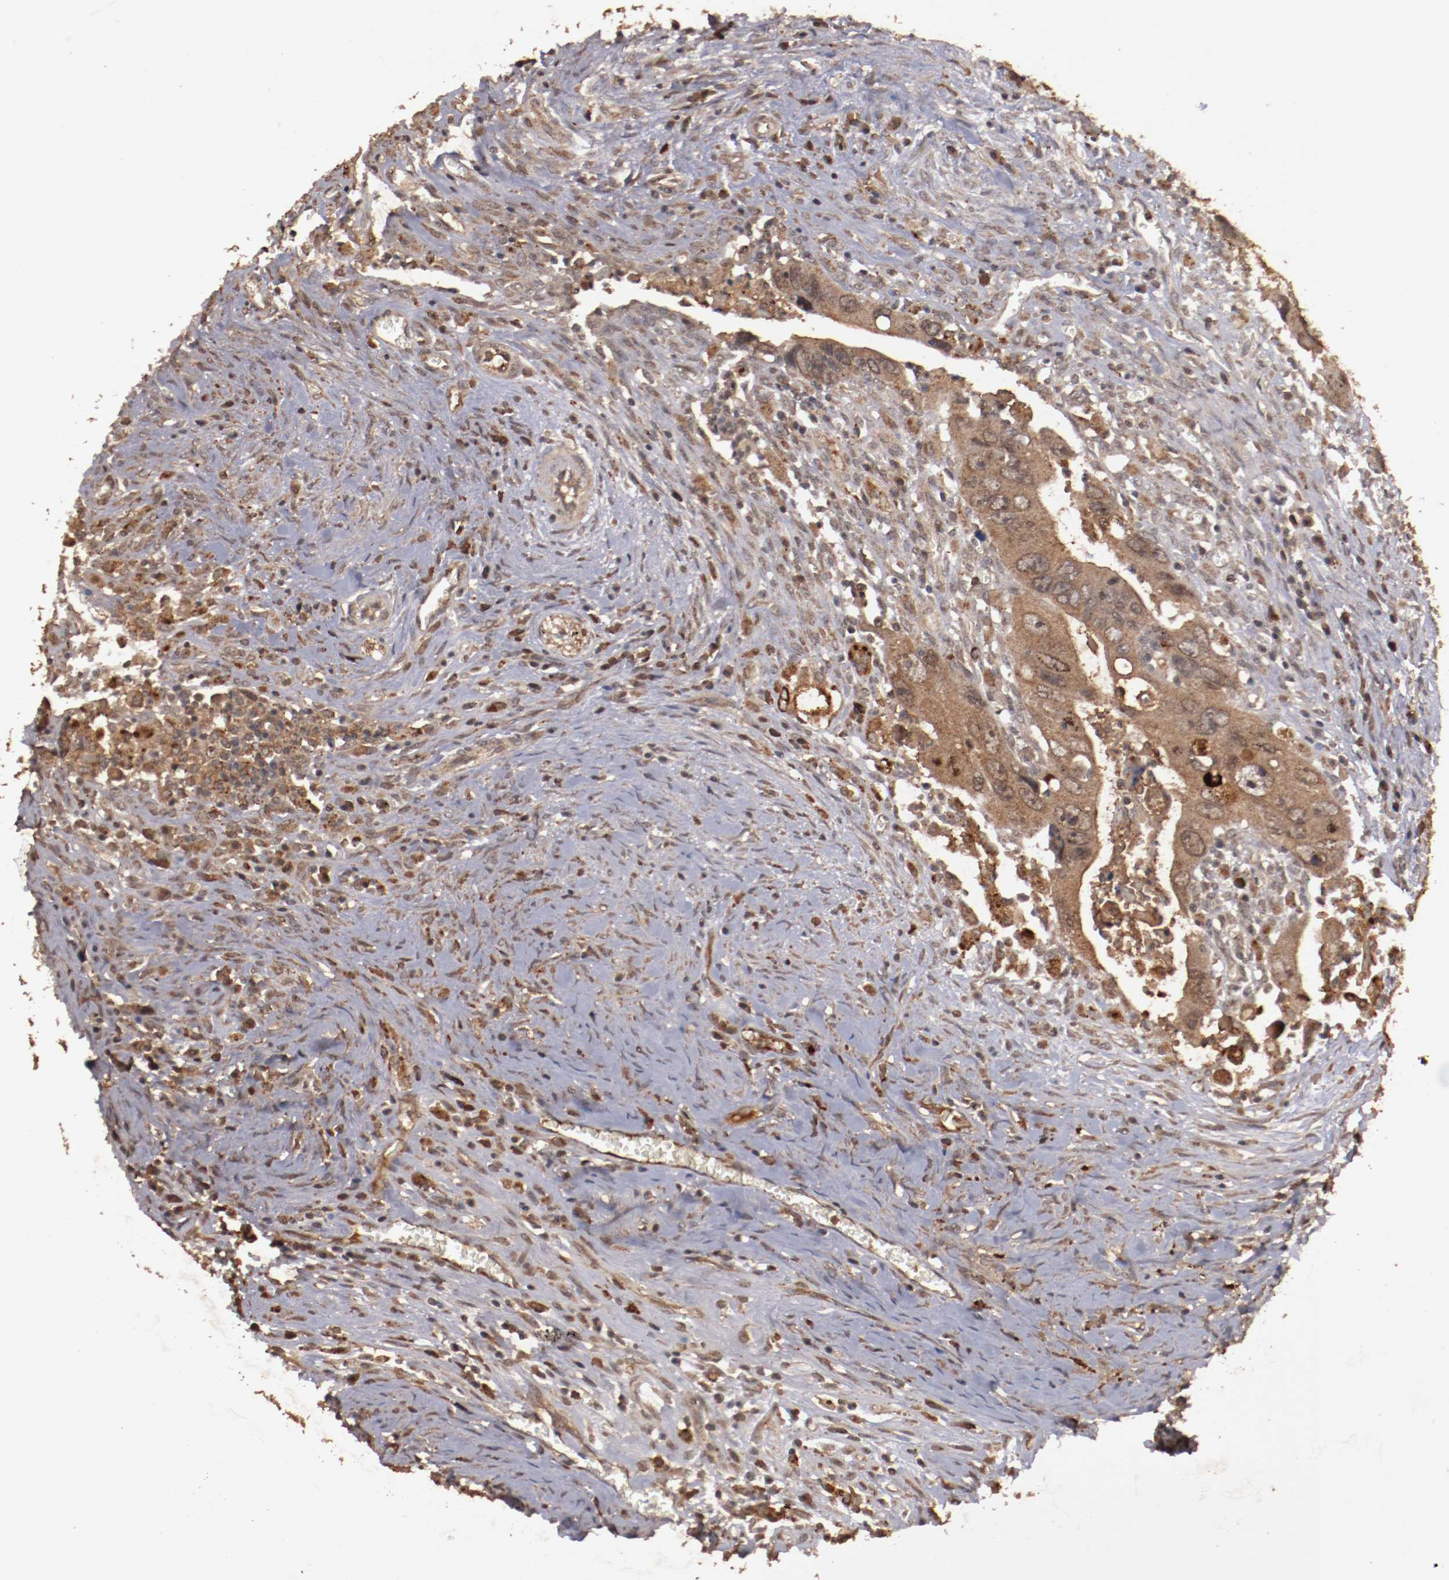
{"staining": {"intensity": "strong", "quantity": ">75%", "location": "cytoplasmic/membranous"}, "tissue": "colorectal cancer", "cell_type": "Tumor cells", "image_type": "cancer", "snomed": [{"axis": "morphology", "description": "Adenocarcinoma, NOS"}, {"axis": "topography", "description": "Rectum"}], "caption": "Immunohistochemical staining of adenocarcinoma (colorectal) displays high levels of strong cytoplasmic/membranous protein expression in about >75% of tumor cells.", "gene": "TENM1", "patient": {"sex": "male", "age": 70}}